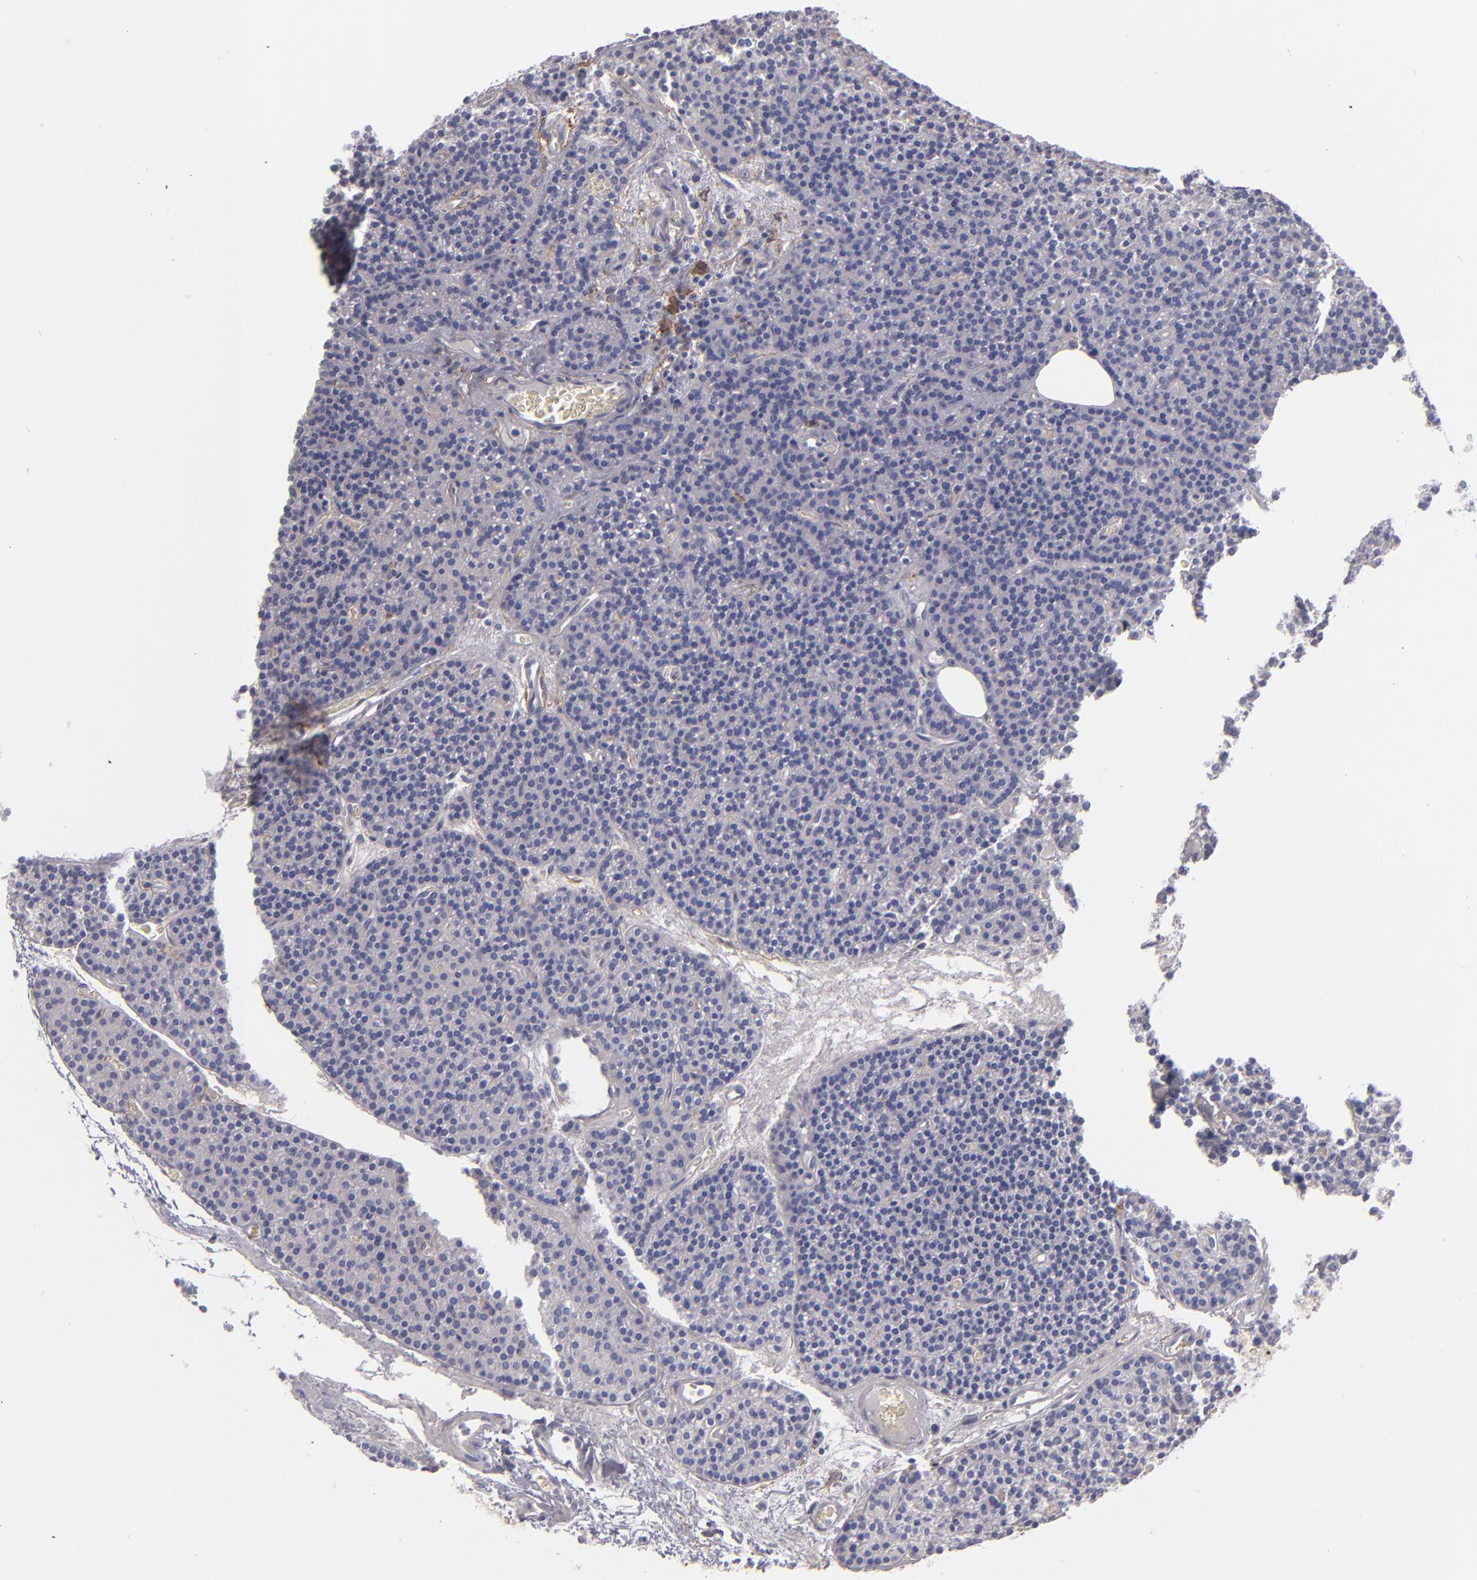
{"staining": {"intensity": "negative", "quantity": "none", "location": "none"}, "tissue": "parathyroid gland", "cell_type": "Glandular cells", "image_type": "normal", "snomed": [{"axis": "morphology", "description": "Normal tissue, NOS"}, {"axis": "topography", "description": "Parathyroid gland"}], "caption": "DAB (3,3'-diaminobenzidine) immunohistochemical staining of benign human parathyroid gland demonstrates no significant positivity in glandular cells.", "gene": "ANPEP", "patient": {"sex": "male", "age": 57}}